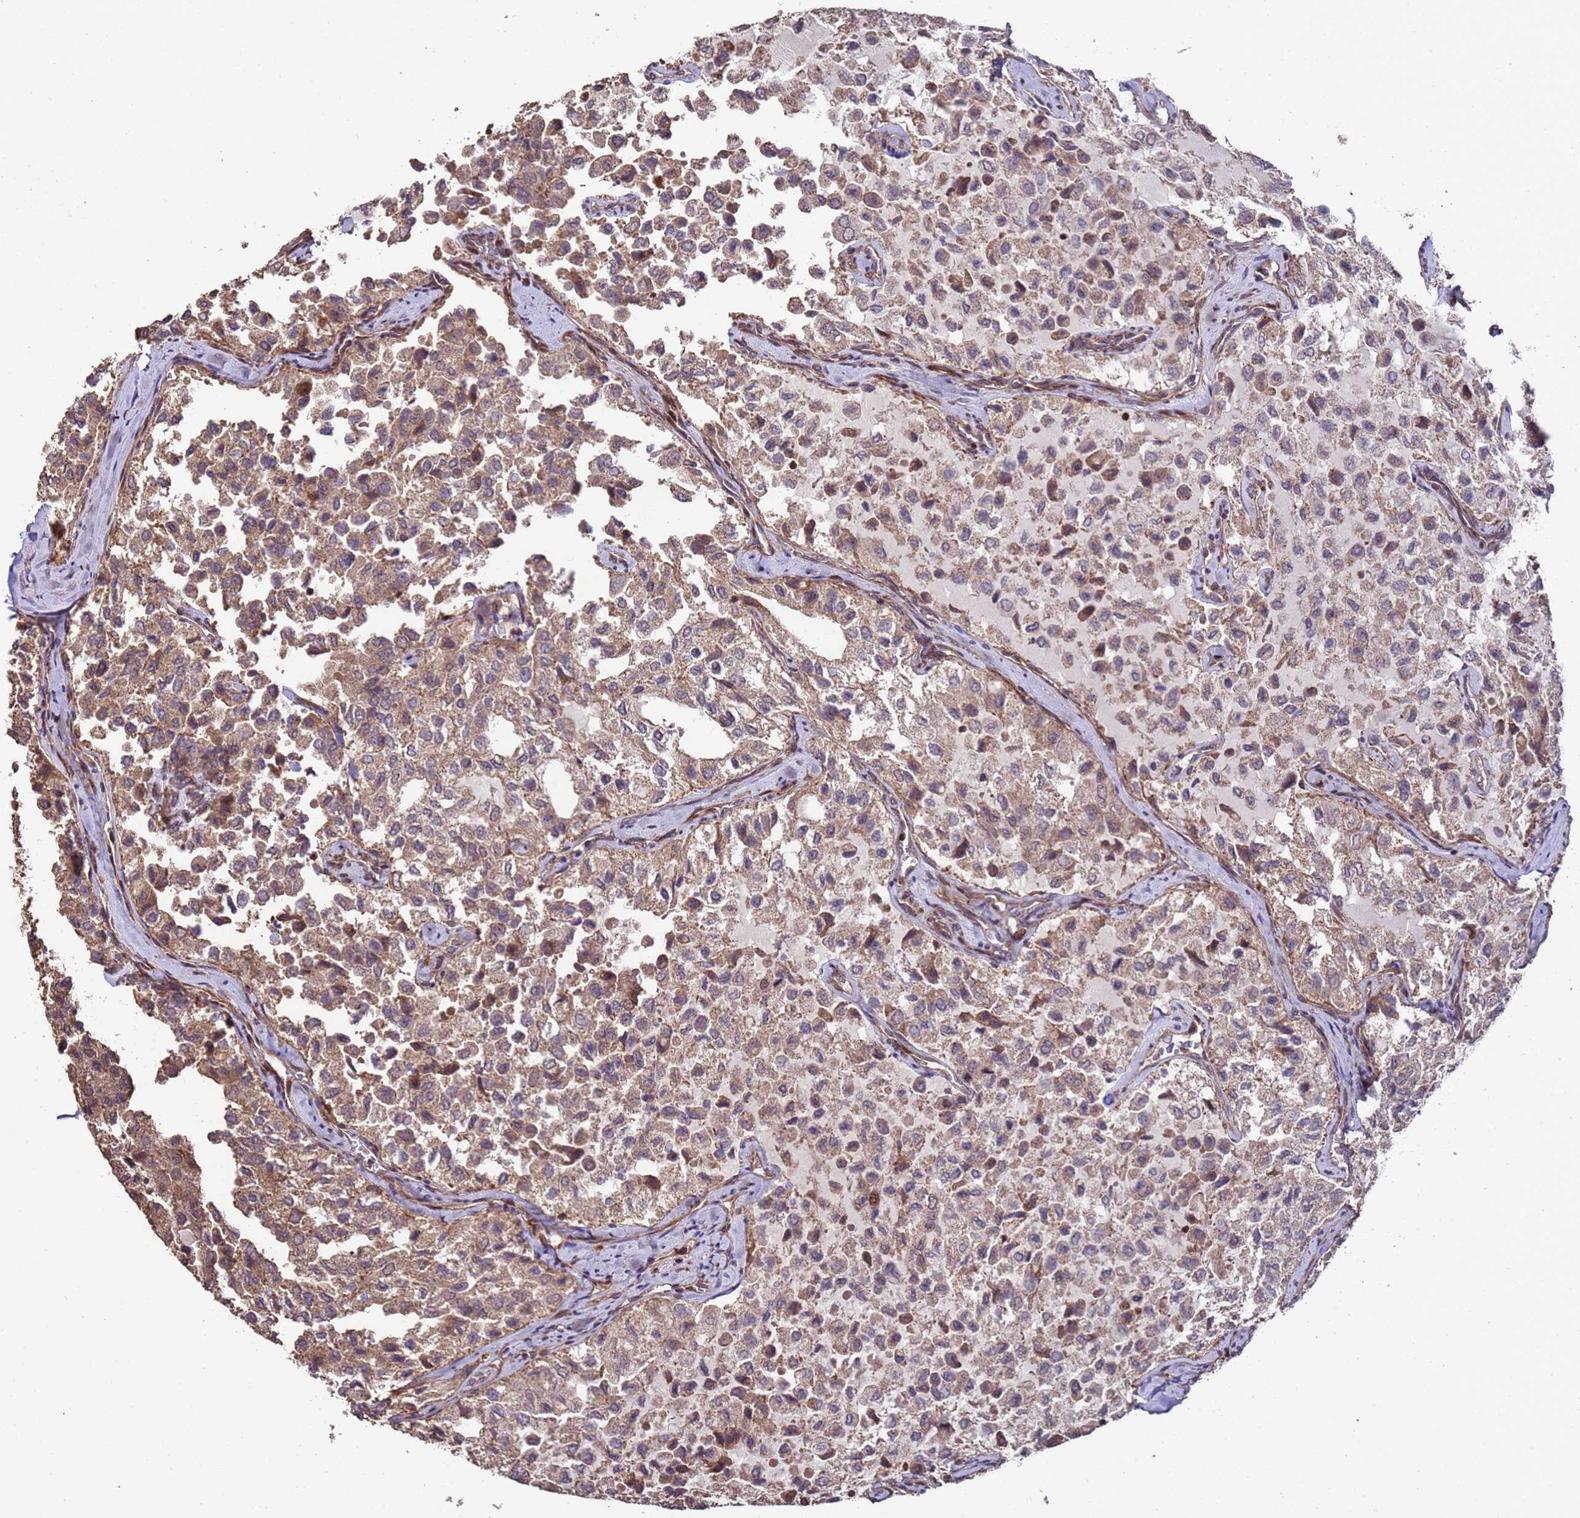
{"staining": {"intensity": "moderate", "quantity": ">75%", "location": "cytoplasmic/membranous,nuclear"}, "tissue": "thyroid cancer", "cell_type": "Tumor cells", "image_type": "cancer", "snomed": [{"axis": "morphology", "description": "Follicular adenoma carcinoma, NOS"}, {"axis": "topography", "description": "Thyroid gland"}], "caption": "Immunohistochemical staining of human follicular adenoma carcinoma (thyroid) demonstrates medium levels of moderate cytoplasmic/membranous and nuclear protein staining in approximately >75% of tumor cells. The staining was performed using DAB, with brown indicating positive protein expression. Nuclei are stained blue with hematoxylin.", "gene": "PRODH", "patient": {"sex": "male", "age": 75}}